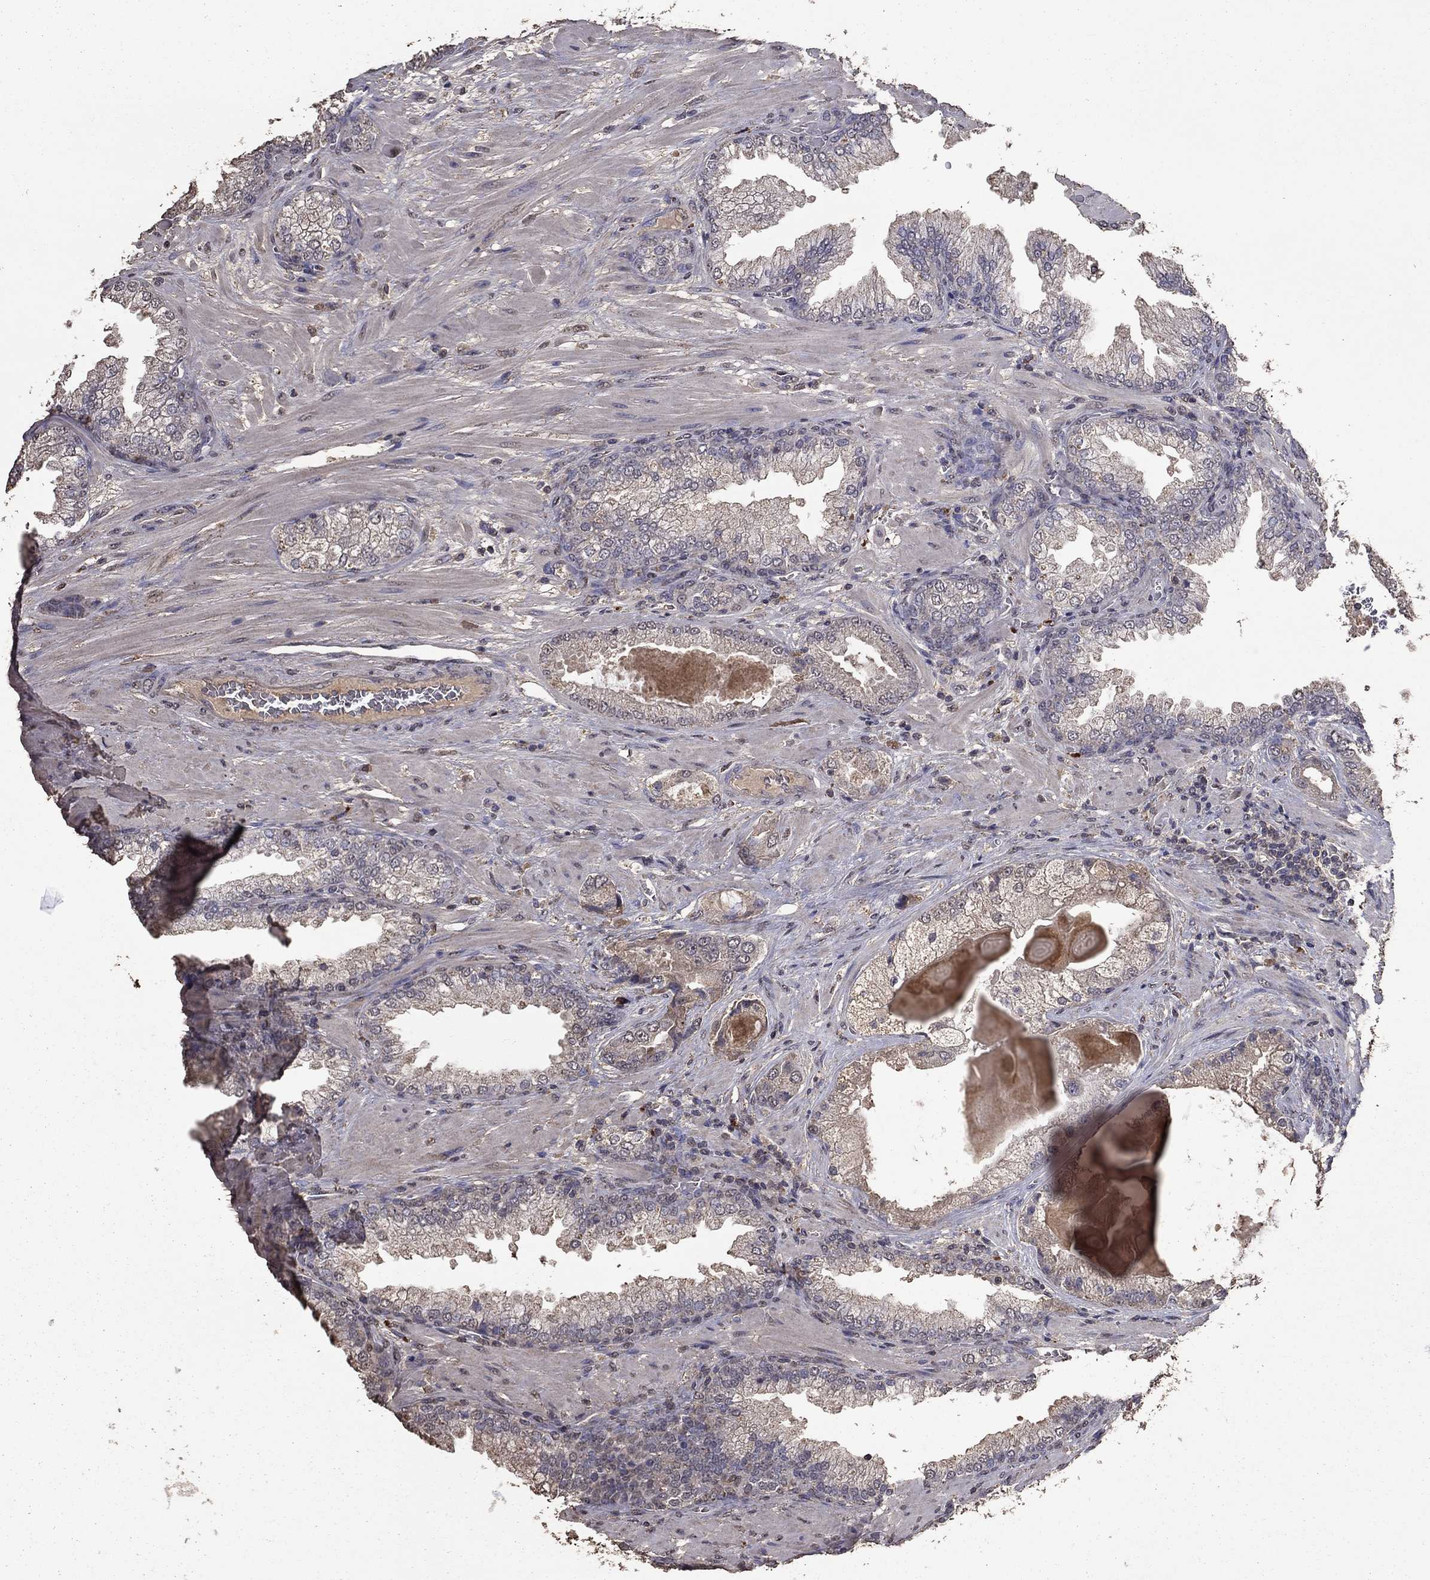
{"staining": {"intensity": "negative", "quantity": "none", "location": "none"}, "tissue": "prostate cancer", "cell_type": "Tumor cells", "image_type": "cancer", "snomed": [{"axis": "morphology", "description": "Adenocarcinoma, Low grade"}, {"axis": "topography", "description": "Prostate"}], "caption": "An IHC micrograph of prostate adenocarcinoma (low-grade) is shown. There is no staining in tumor cells of prostate adenocarcinoma (low-grade).", "gene": "SERPINA5", "patient": {"sex": "male", "age": 57}}